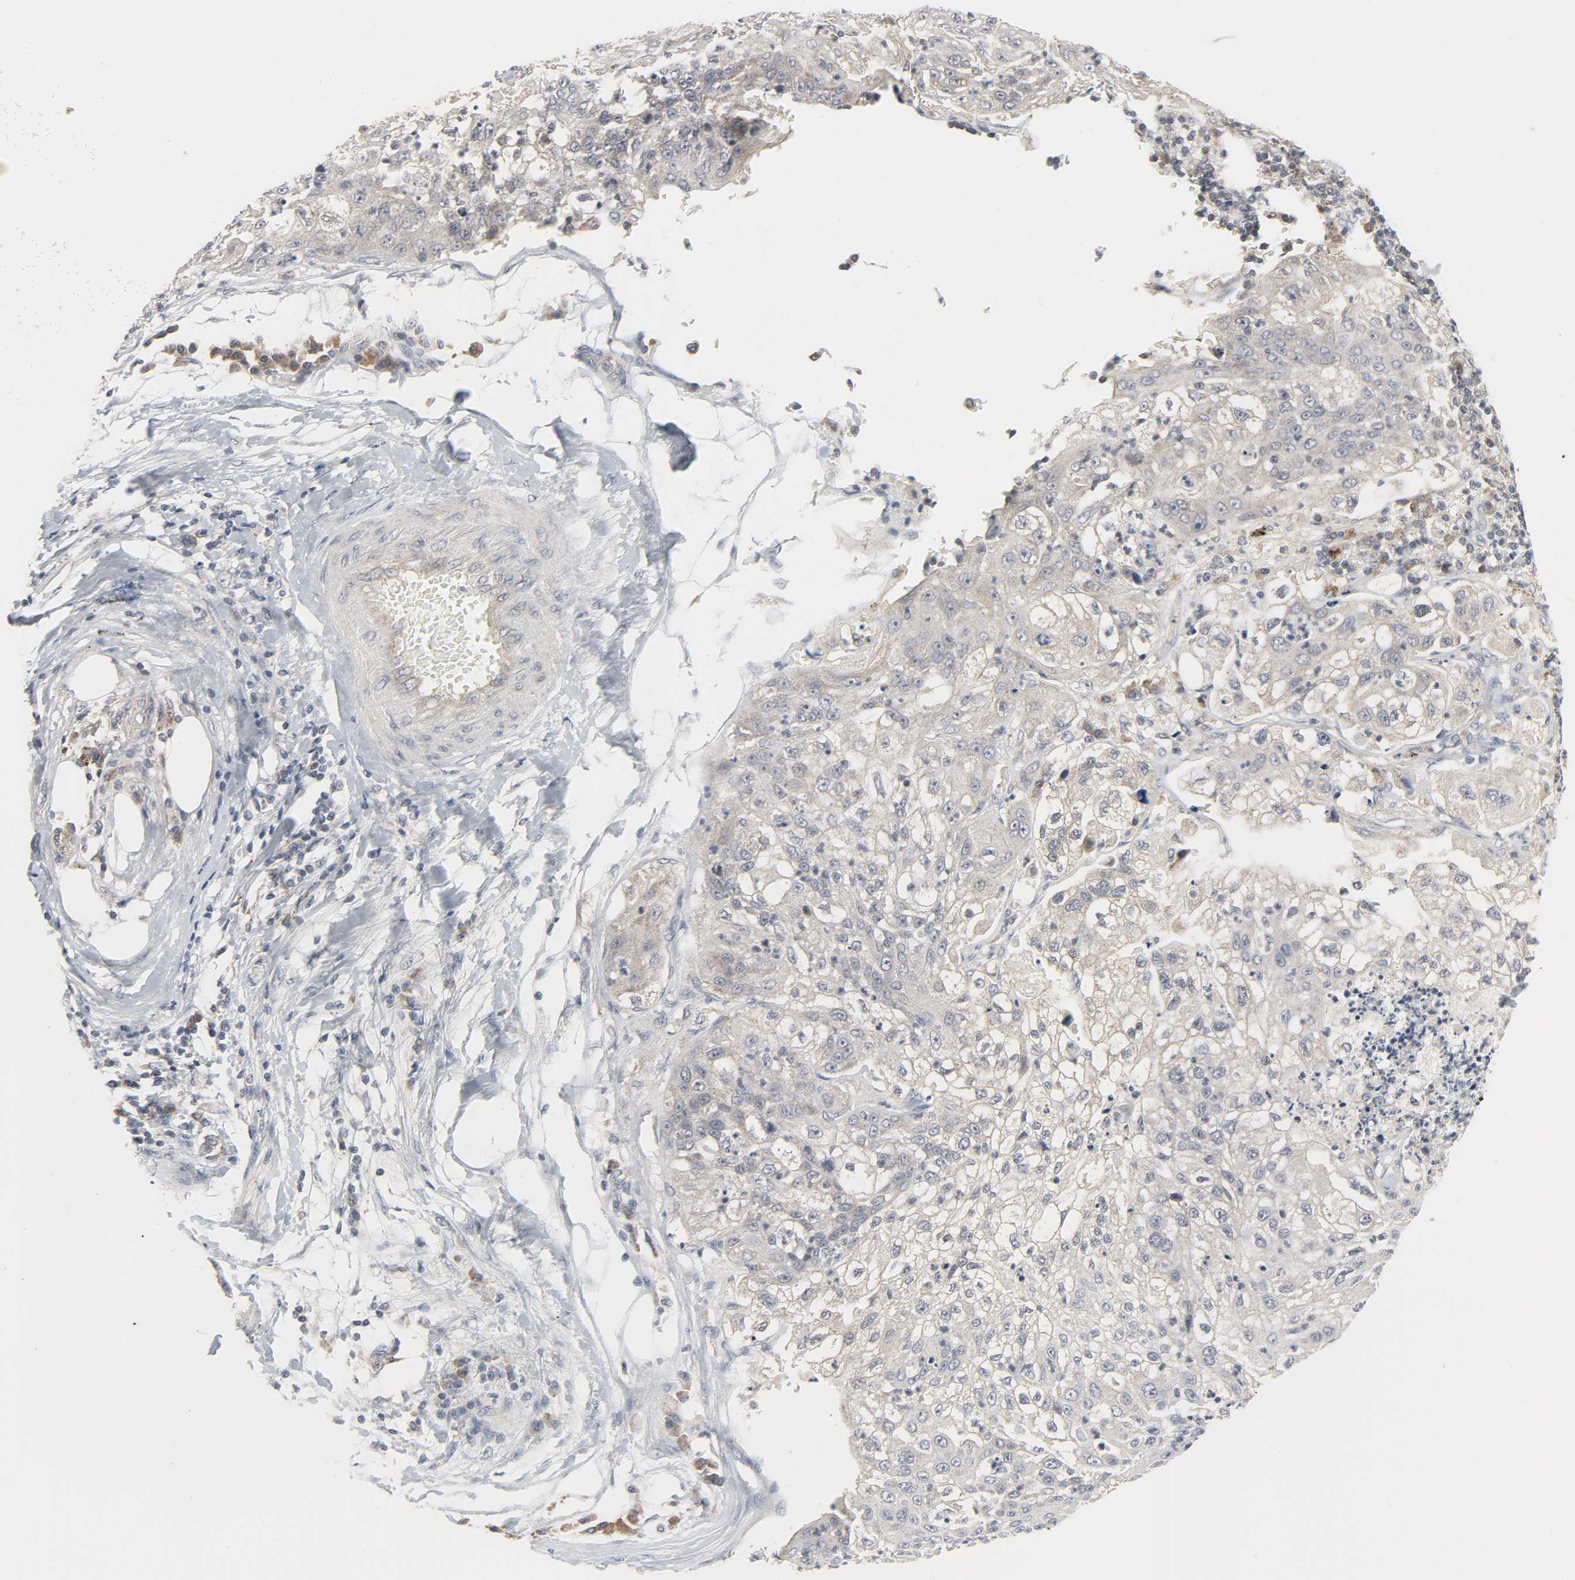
{"staining": {"intensity": "moderate", "quantity": "<25%", "location": "cytoplasmic/membranous"}, "tissue": "lung cancer", "cell_type": "Tumor cells", "image_type": "cancer", "snomed": [{"axis": "morphology", "description": "Inflammation, NOS"}, {"axis": "morphology", "description": "Squamous cell carcinoma, NOS"}, {"axis": "topography", "description": "Lymph node"}, {"axis": "topography", "description": "Soft tissue"}, {"axis": "topography", "description": "Lung"}], "caption": "A brown stain shows moderate cytoplasmic/membranous positivity of a protein in squamous cell carcinoma (lung) tumor cells.", "gene": "CLIP1", "patient": {"sex": "male", "age": 66}}